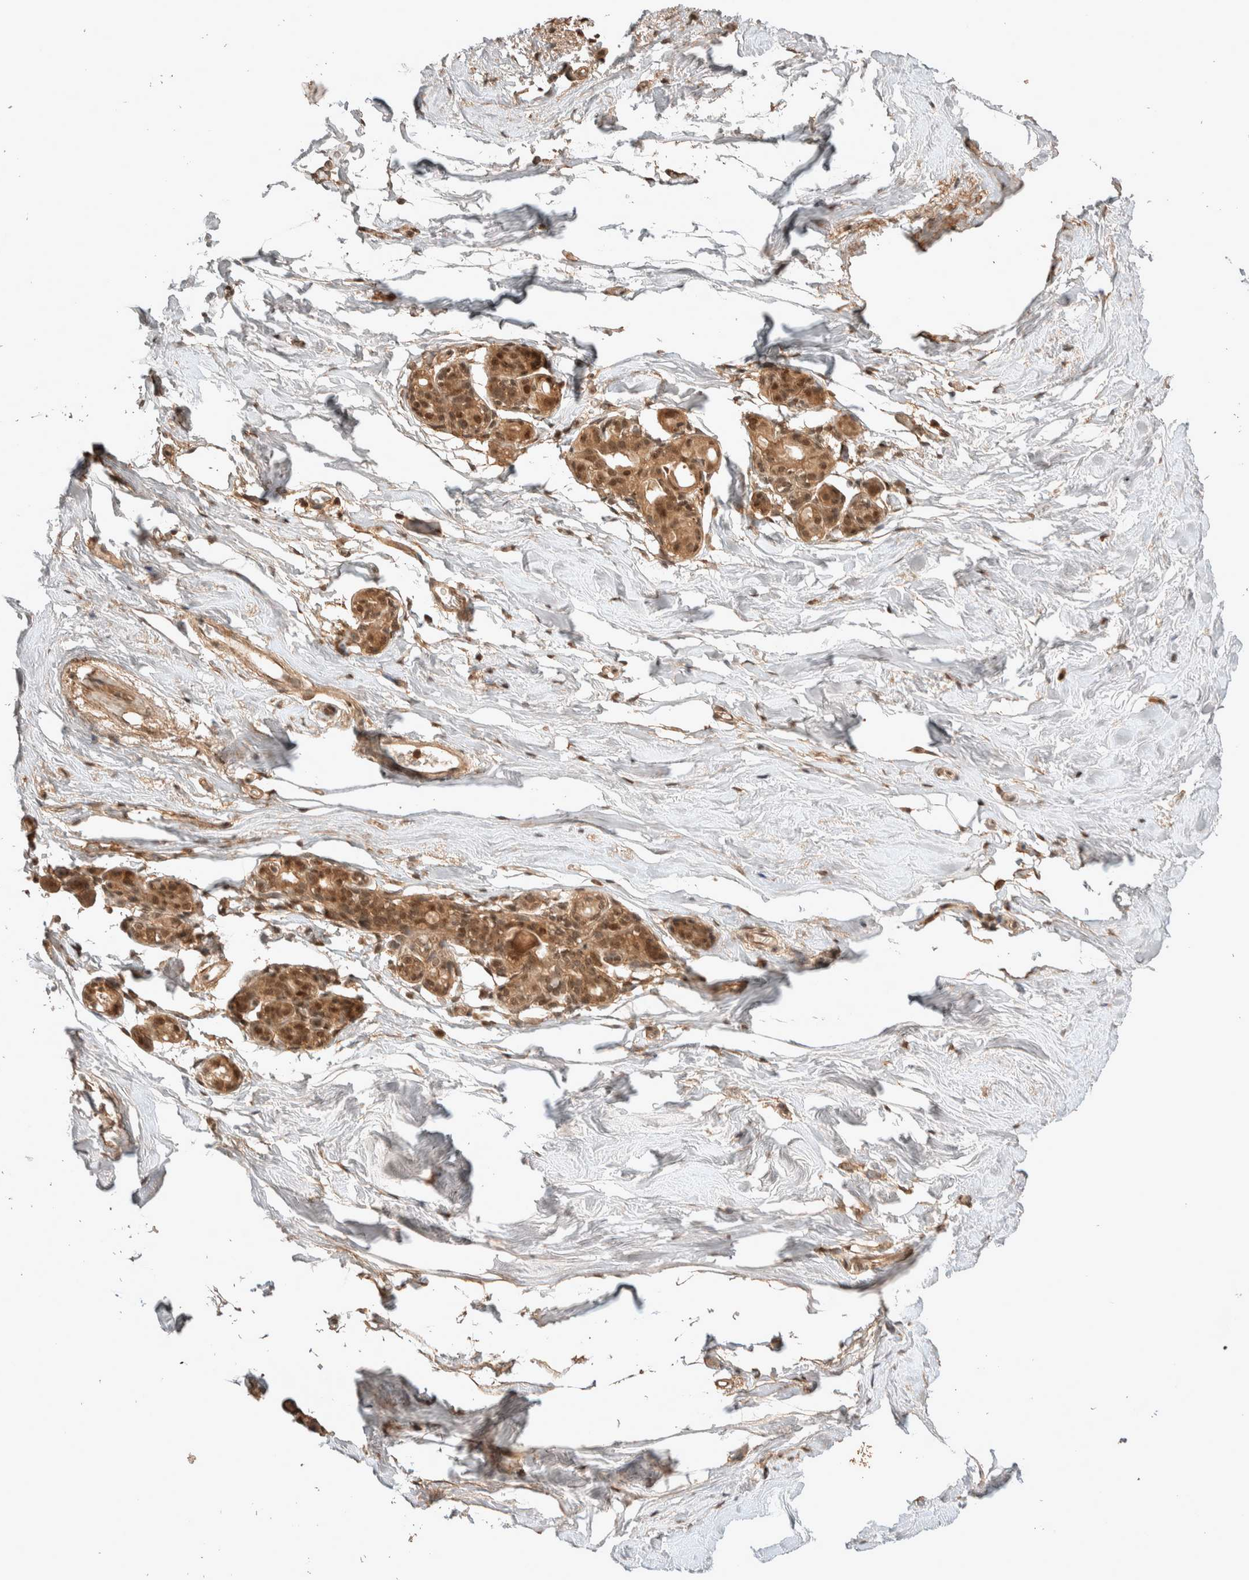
{"staining": {"intensity": "moderate", "quantity": ">75%", "location": "cytoplasmic/membranous,nuclear"}, "tissue": "breast", "cell_type": "Adipocytes", "image_type": "normal", "snomed": [{"axis": "morphology", "description": "Normal tissue, NOS"}, {"axis": "topography", "description": "Breast"}], "caption": "A brown stain labels moderate cytoplasmic/membranous,nuclear positivity of a protein in adipocytes of benign human breast.", "gene": "THRA", "patient": {"sex": "female", "age": 62}}